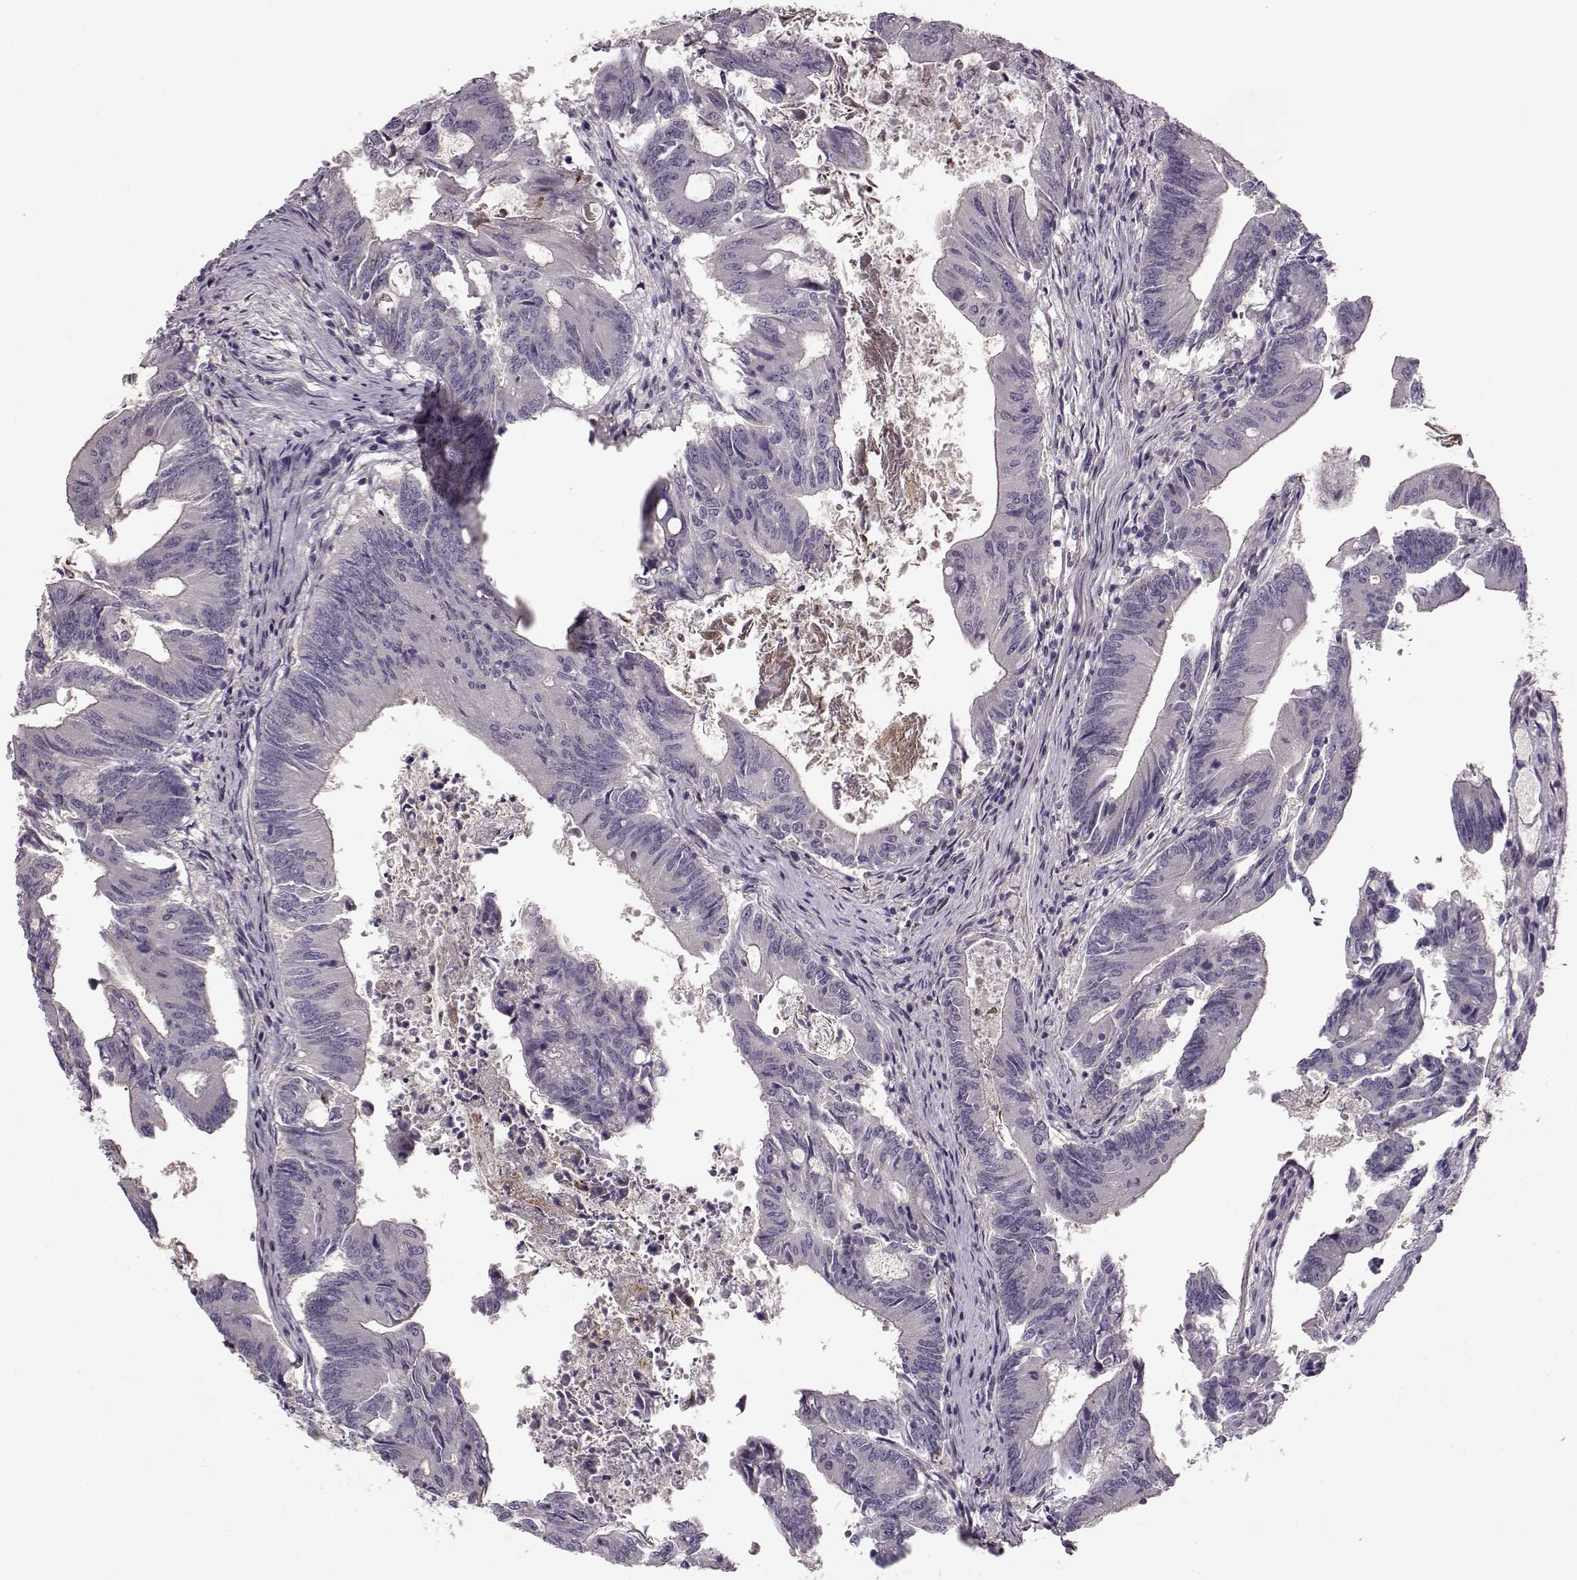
{"staining": {"intensity": "negative", "quantity": "none", "location": "none"}, "tissue": "colorectal cancer", "cell_type": "Tumor cells", "image_type": "cancer", "snomed": [{"axis": "morphology", "description": "Adenocarcinoma, NOS"}, {"axis": "topography", "description": "Colon"}], "caption": "DAB immunohistochemical staining of human colorectal cancer reveals no significant staining in tumor cells. (Brightfield microscopy of DAB IHC at high magnification).", "gene": "MTR", "patient": {"sex": "female", "age": 70}}